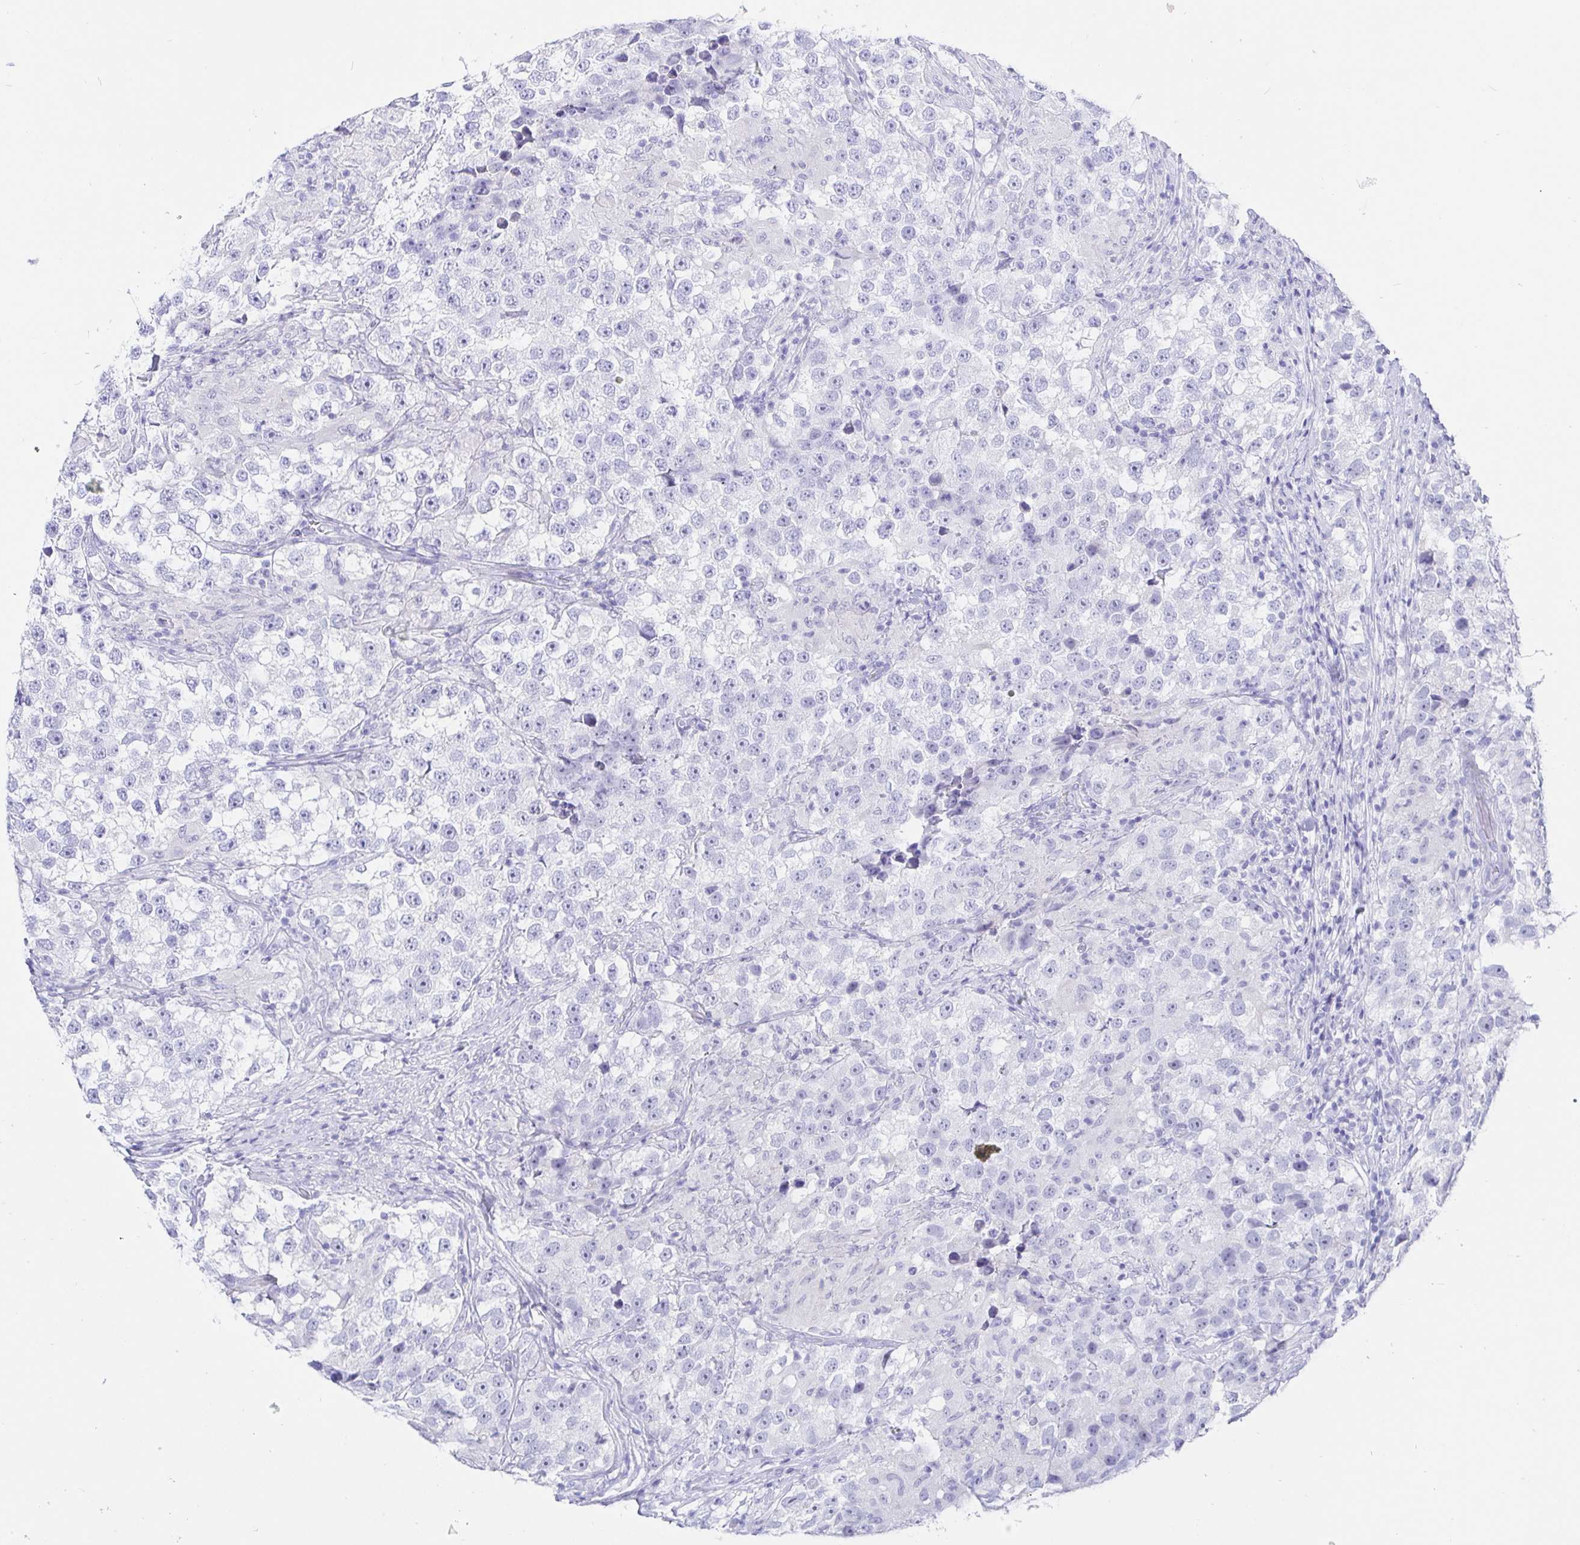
{"staining": {"intensity": "negative", "quantity": "none", "location": "none"}, "tissue": "testis cancer", "cell_type": "Tumor cells", "image_type": "cancer", "snomed": [{"axis": "morphology", "description": "Seminoma, NOS"}, {"axis": "topography", "description": "Testis"}], "caption": "High power microscopy photomicrograph of an immunohistochemistry image of seminoma (testis), revealing no significant positivity in tumor cells. (Stains: DAB immunohistochemistry (IHC) with hematoxylin counter stain, Microscopy: brightfield microscopy at high magnification).", "gene": "KCNH6", "patient": {"sex": "male", "age": 46}}